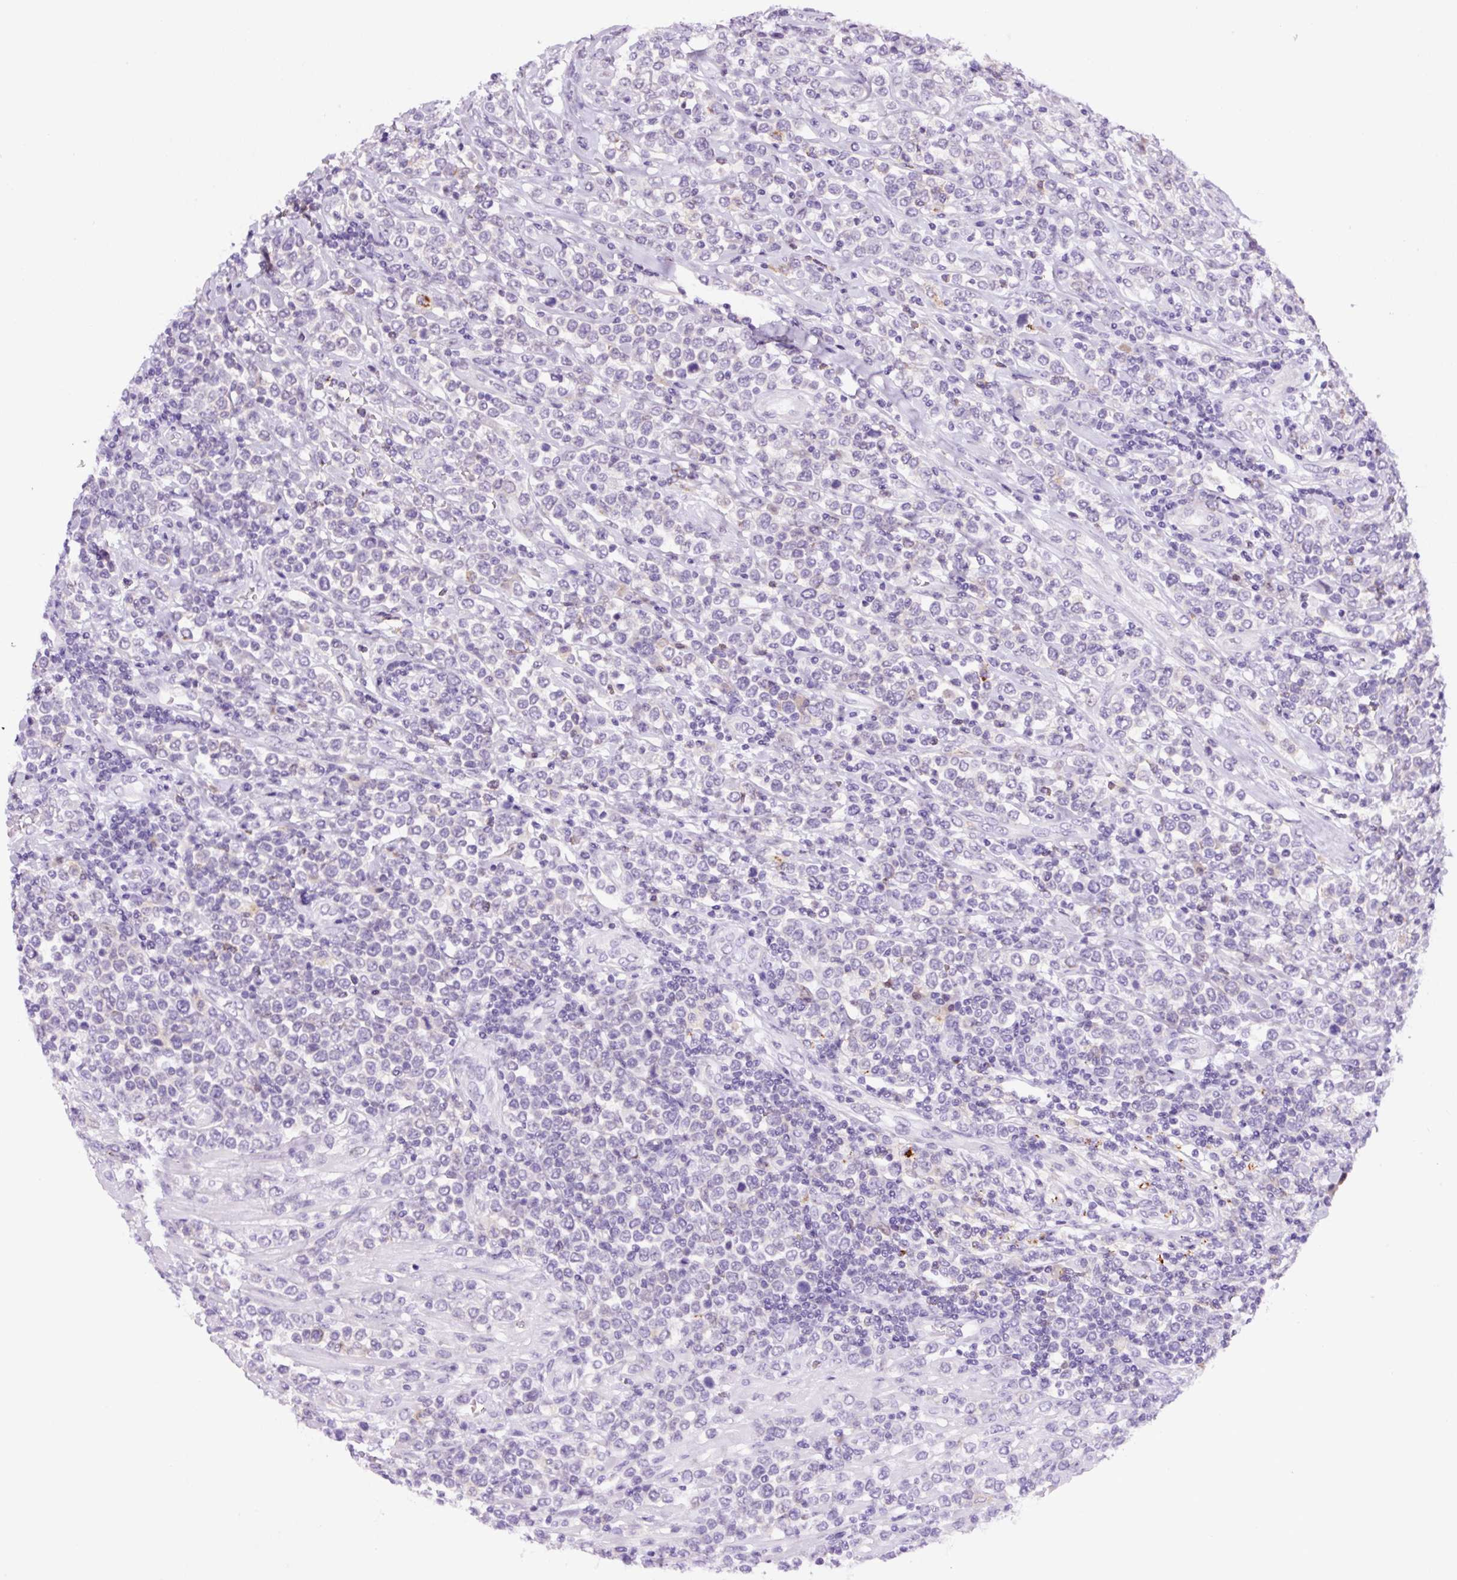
{"staining": {"intensity": "negative", "quantity": "none", "location": "none"}, "tissue": "lymphoma", "cell_type": "Tumor cells", "image_type": "cancer", "snomed": [{"axis": "morphology", "description": "Malignant lymphoma, non-Hodgkin's type, High grade"}, {"axis": "topography", "description": "Soft tissue"}], "caption": "Immunohistochemical staining of lymphoma shows no significant positivity in tumor cells. Brightfield microscopy of immunohistochemistry (IHC) stained with DAB (3,3'-diaminobenzidine) (brown) and hematoxylin (blue), captured at high magnification.", "gene": "TAFA3", "patient": {"sex": "female", "age": 56}}